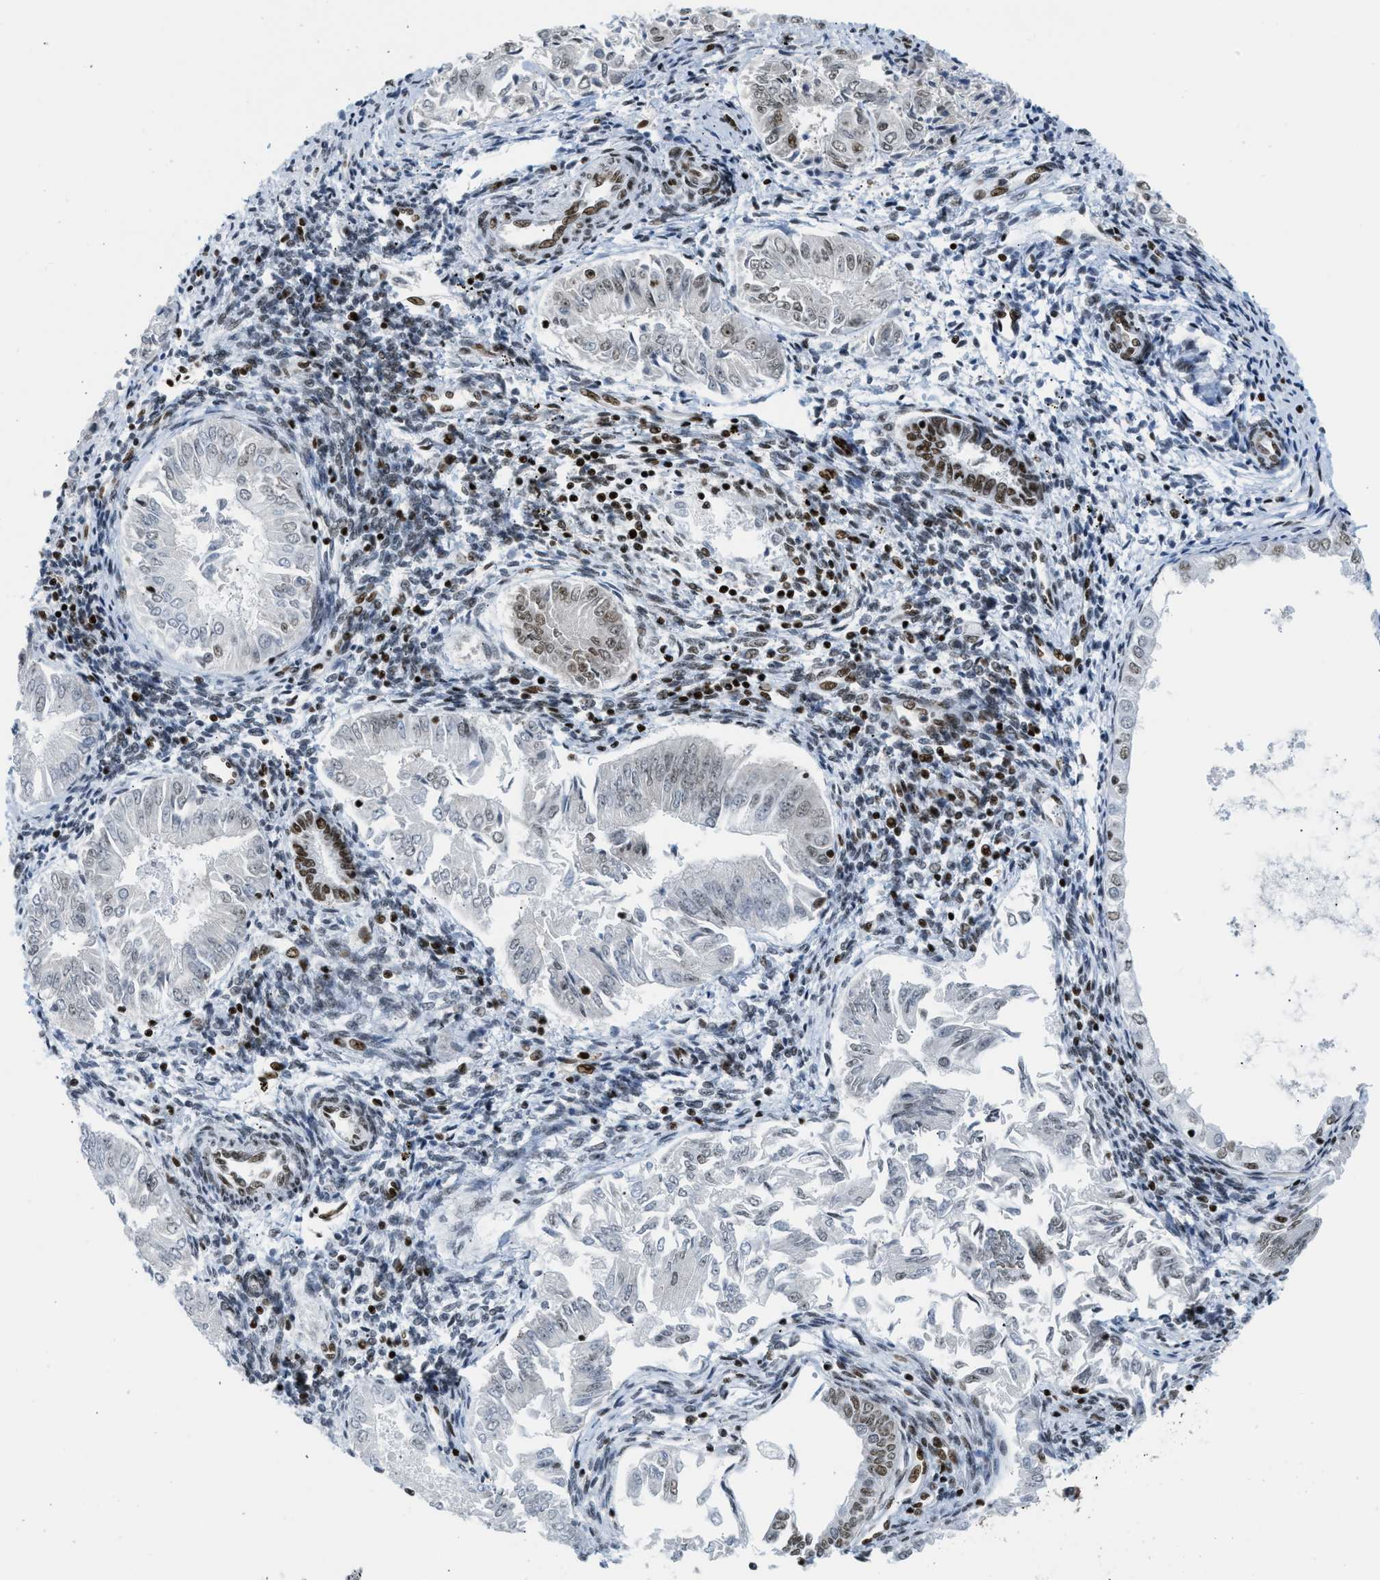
{"staining": {"intensity": "strong", "quantity": "<25%", "location": "nuclear"}, "tissue": "endometrial cancer", "cell_type": "Tumor cells", "image_type": "cancer", "snomed": [{"axis": "morphology", "description": "Adenocarcinoma, NOS"}, {"axis": "topography", "description": "Endometrium"}], "caption": "Immunohistochemical staining of adenocarcinoma (endometrial) reveals strong nuclear protein staining in approximately <25% of tumor cells. (DAB = brown stain, brightfield microscopy at high magnification).", "gene": "PIF1", "patient": {"sex": "female", "age": 53}}